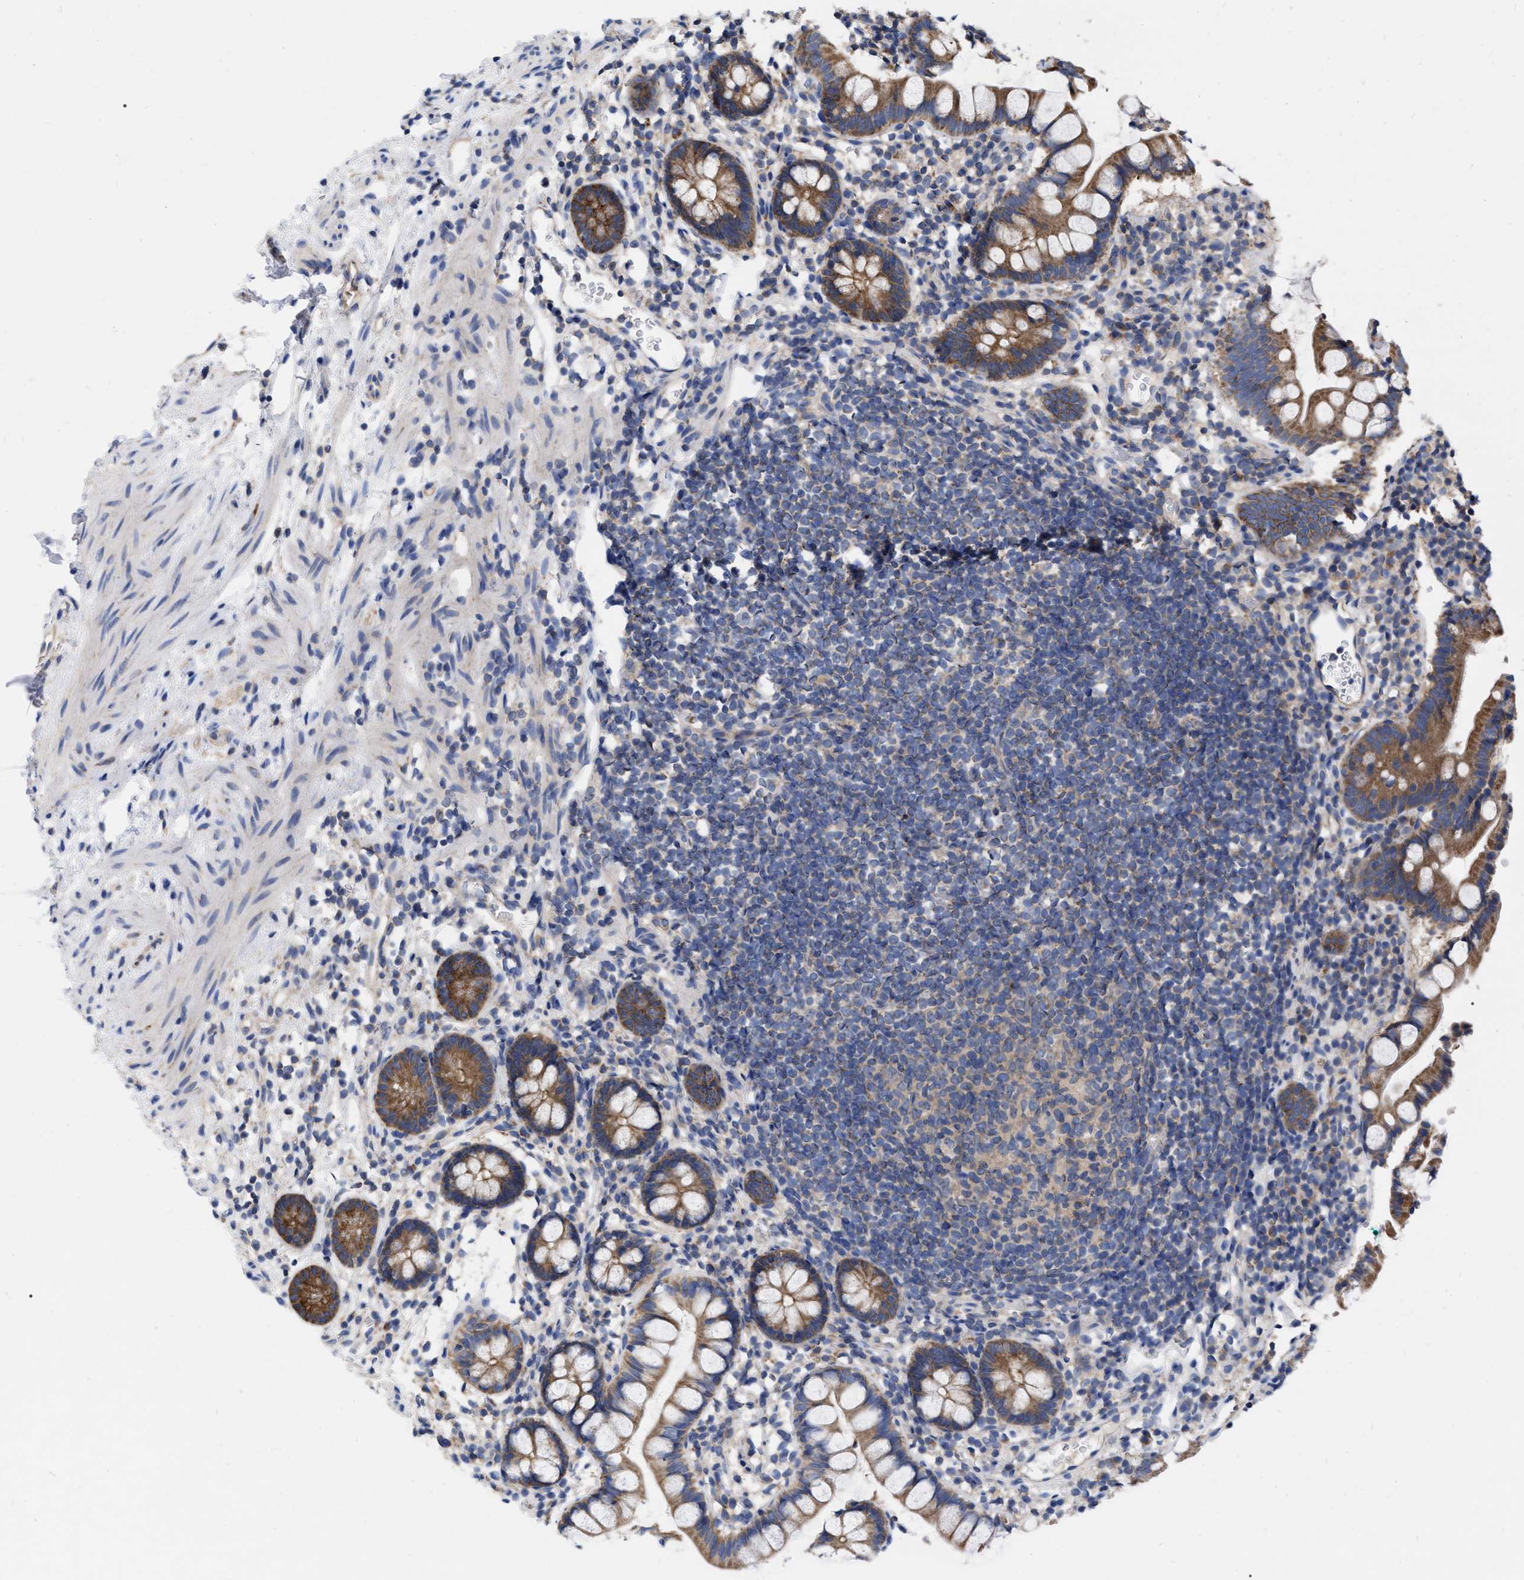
{"staining": {"intensity": "moderate", "quantity": ">75%", "location": "cytoplasmic/membranous"}, "tissue": "small intestine", "cell_type": "Glandular cells", "image_type": "normal", "snomed": [{"axis": "morphology", "description": "Normal tissue, NOS"}, {"axis": "topography", "description": "Small intestine"}], "caption": "Protein staining of benign small intestine reveals moderate cytoplasmic/membranous staining in approximately >75% of glandular cells.", "gene": "CDKN2C", "patient": {"sex": "female", "age": 84}}